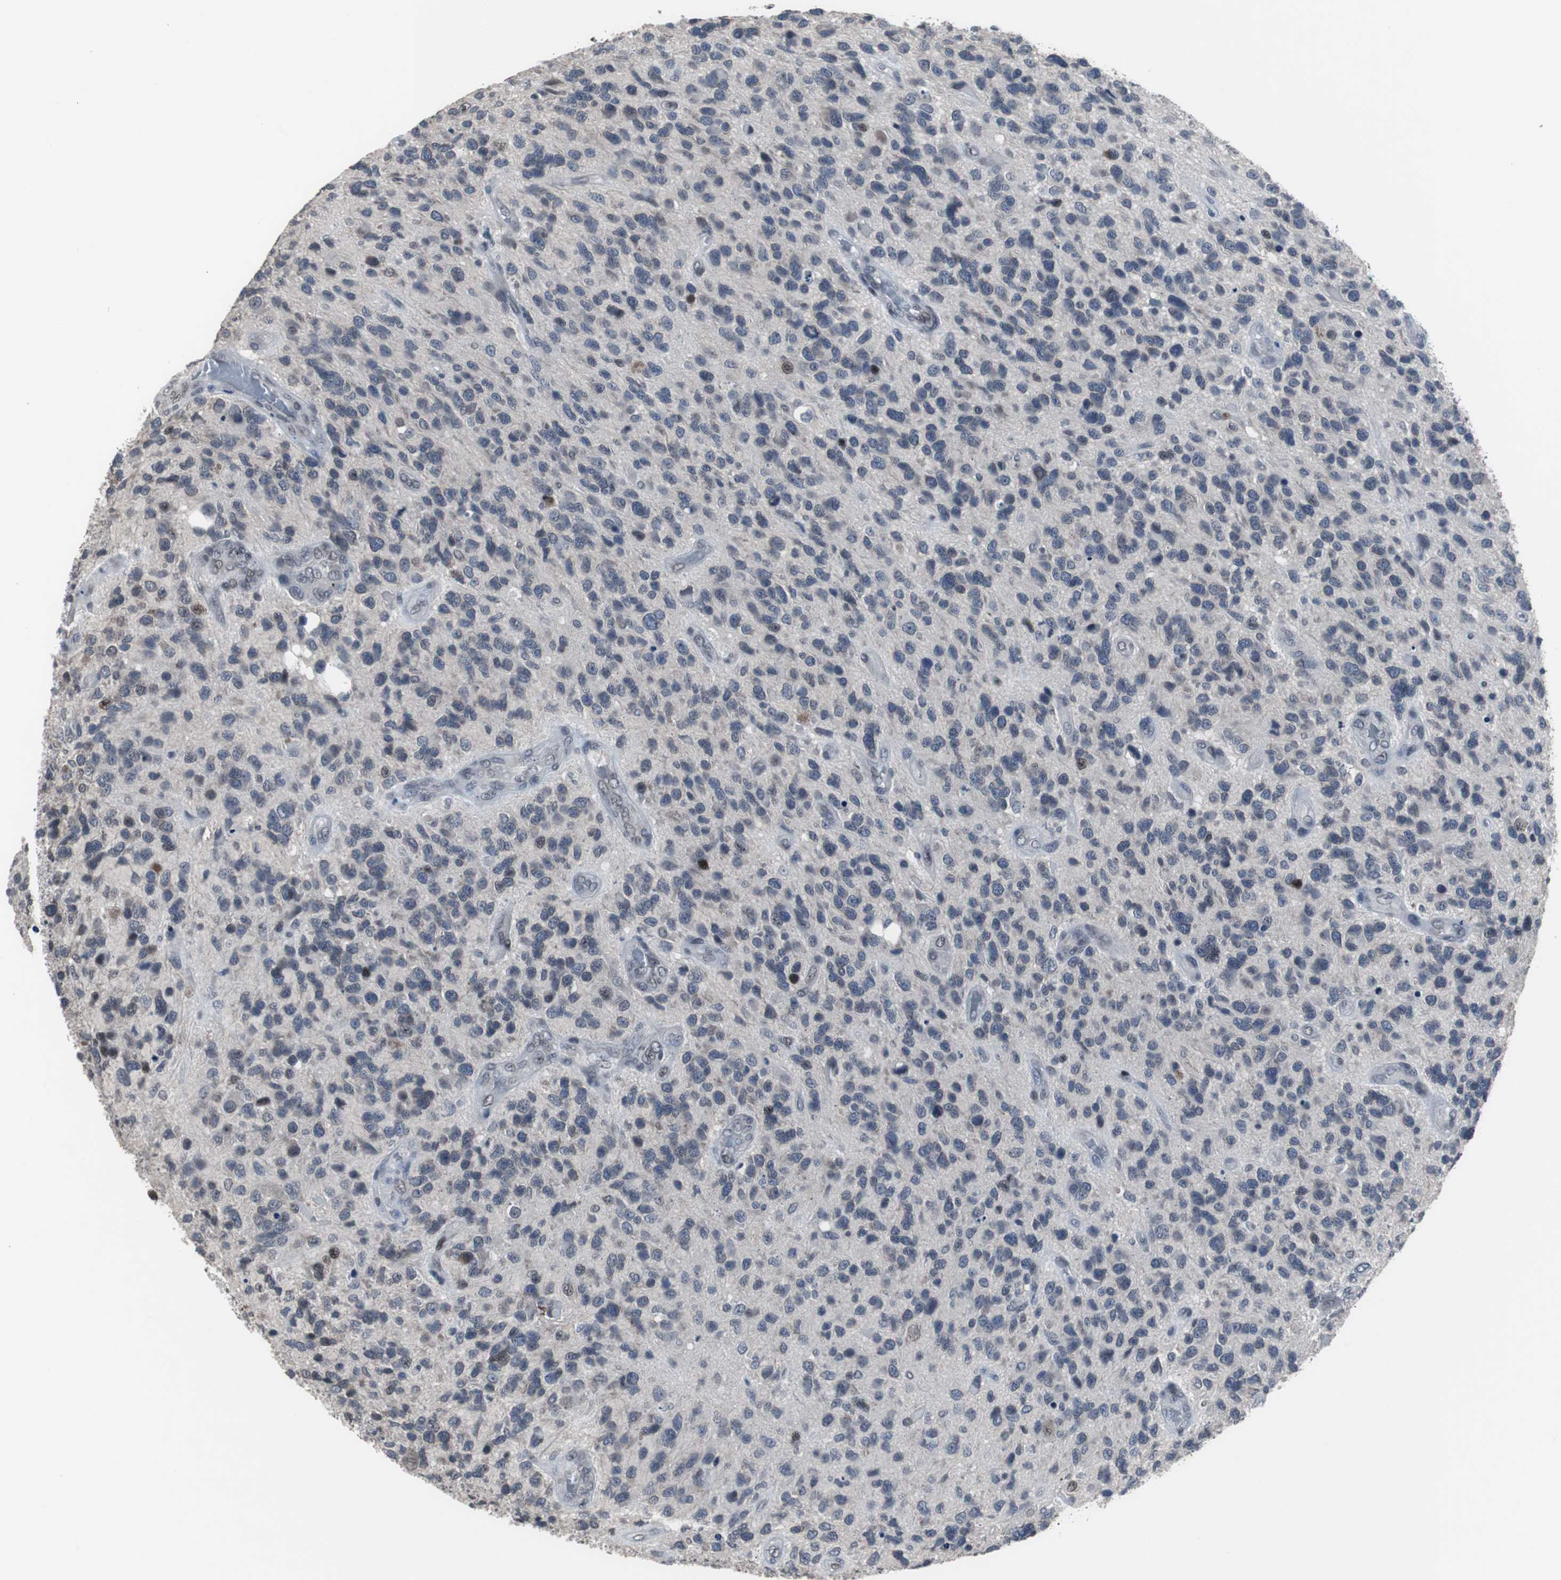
{"staining": {"intensity": "negative", "quantity": "none", "location": "none"}, "tissue": "glioma", "cell_type": "Tumor cells", "image_type": "cancer", "snomed": [{"axis": "morphology", "description": "Glioma, malignant, High grade"}, {"axis": "topography", "description": "Brain"}], "caption": "A histopathology image of malignant glioma (high-grade) stained for a protein demonstrates no brown staining in tumor cells.", "gene": "FOXP4", "patient": {"sex": "female", "age": 58}}